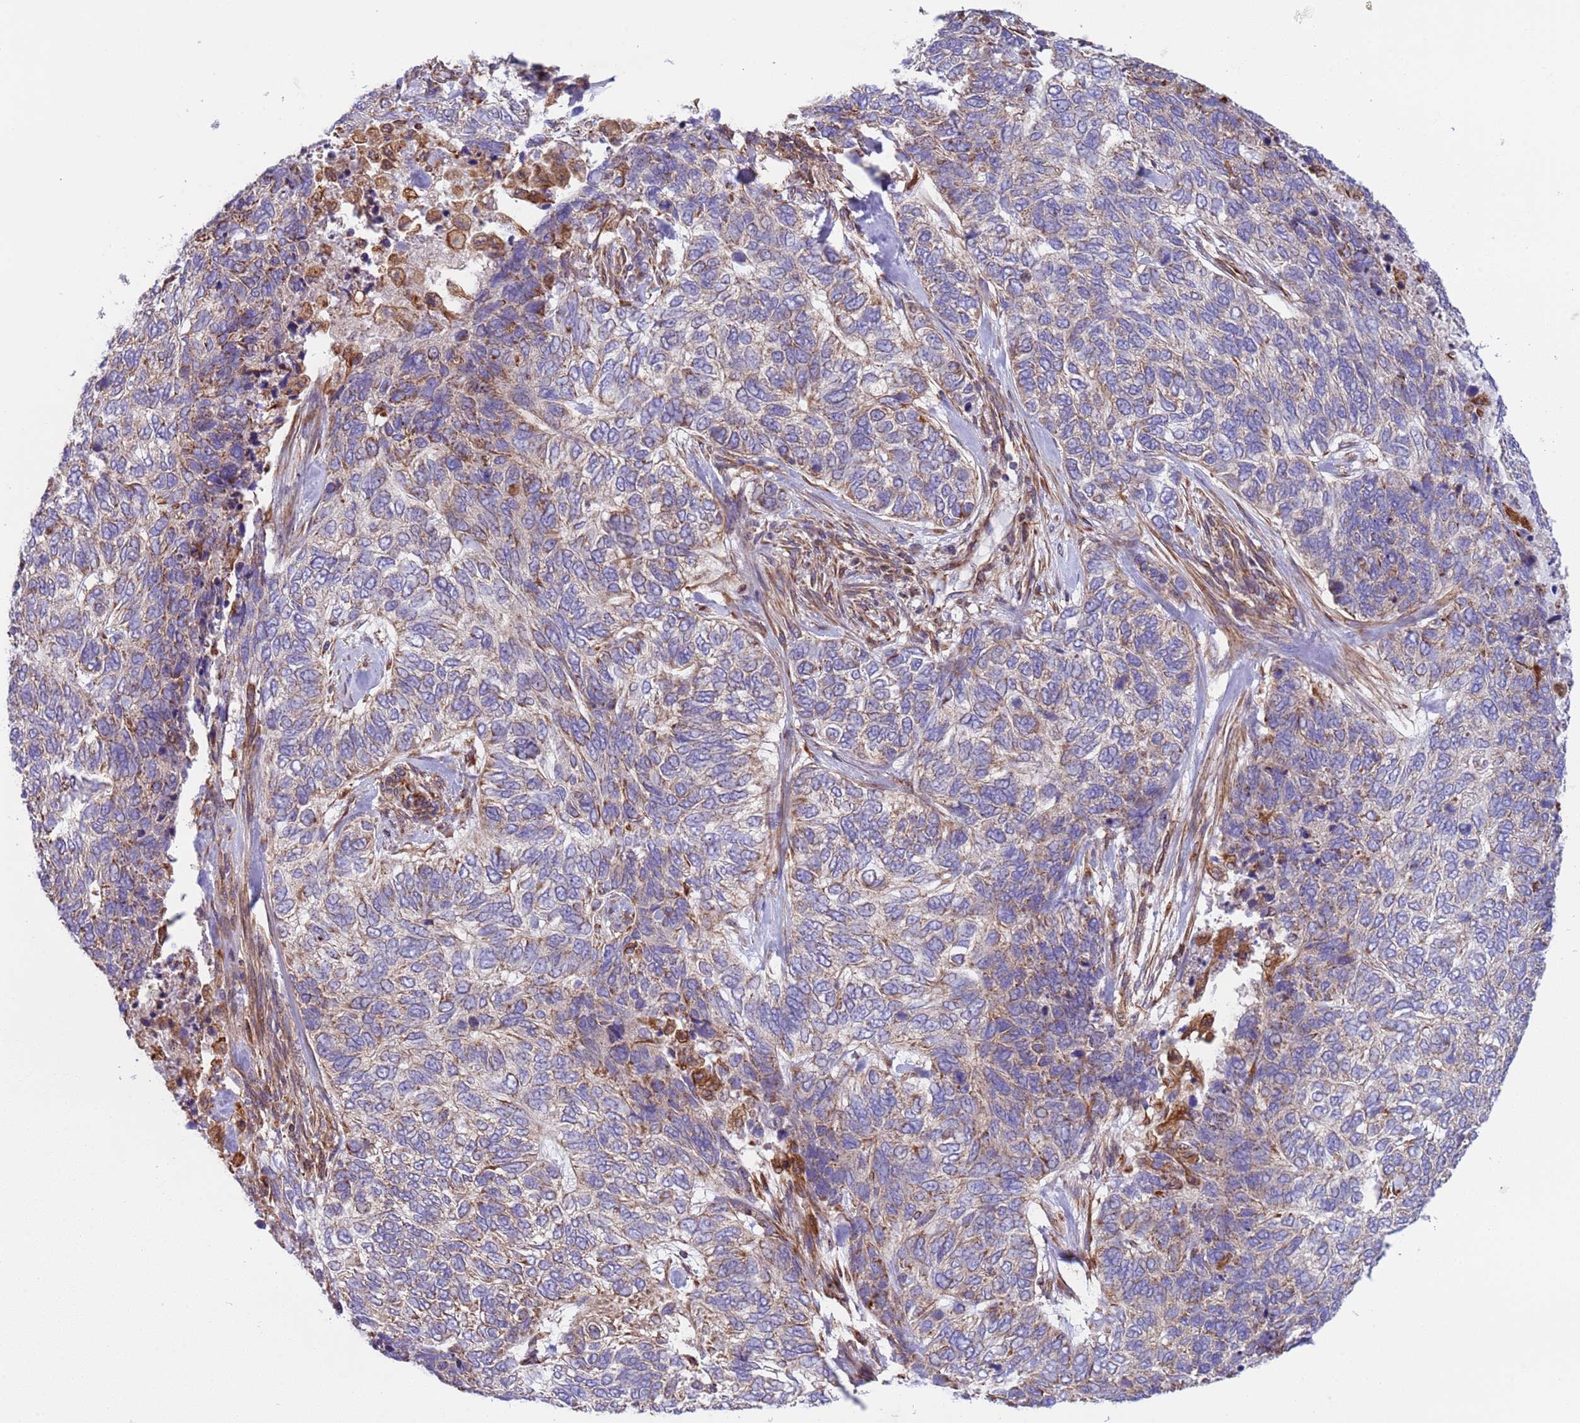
{"staining": {"intensity": "weak", "quantity": "<25%", "location": "cytoplasmic/membranous"}, "tissue": "skin cancer", "cell_type": "Tumor cells", "image_type": "cancer", "snomed": [{"axis": "morphology", "description": "Basal cell carcinoma"}, {"axis": "topography", "description": "Skin"}], "caption": "This micrograph is of skin basal cell carcinoma stained with IHC to label a protein in brown with the nuclei are counter-stained blue. There is no expression in tumor cells.", "gene": "NUDT12", "patient": {"sex": "female", "age": 65}}